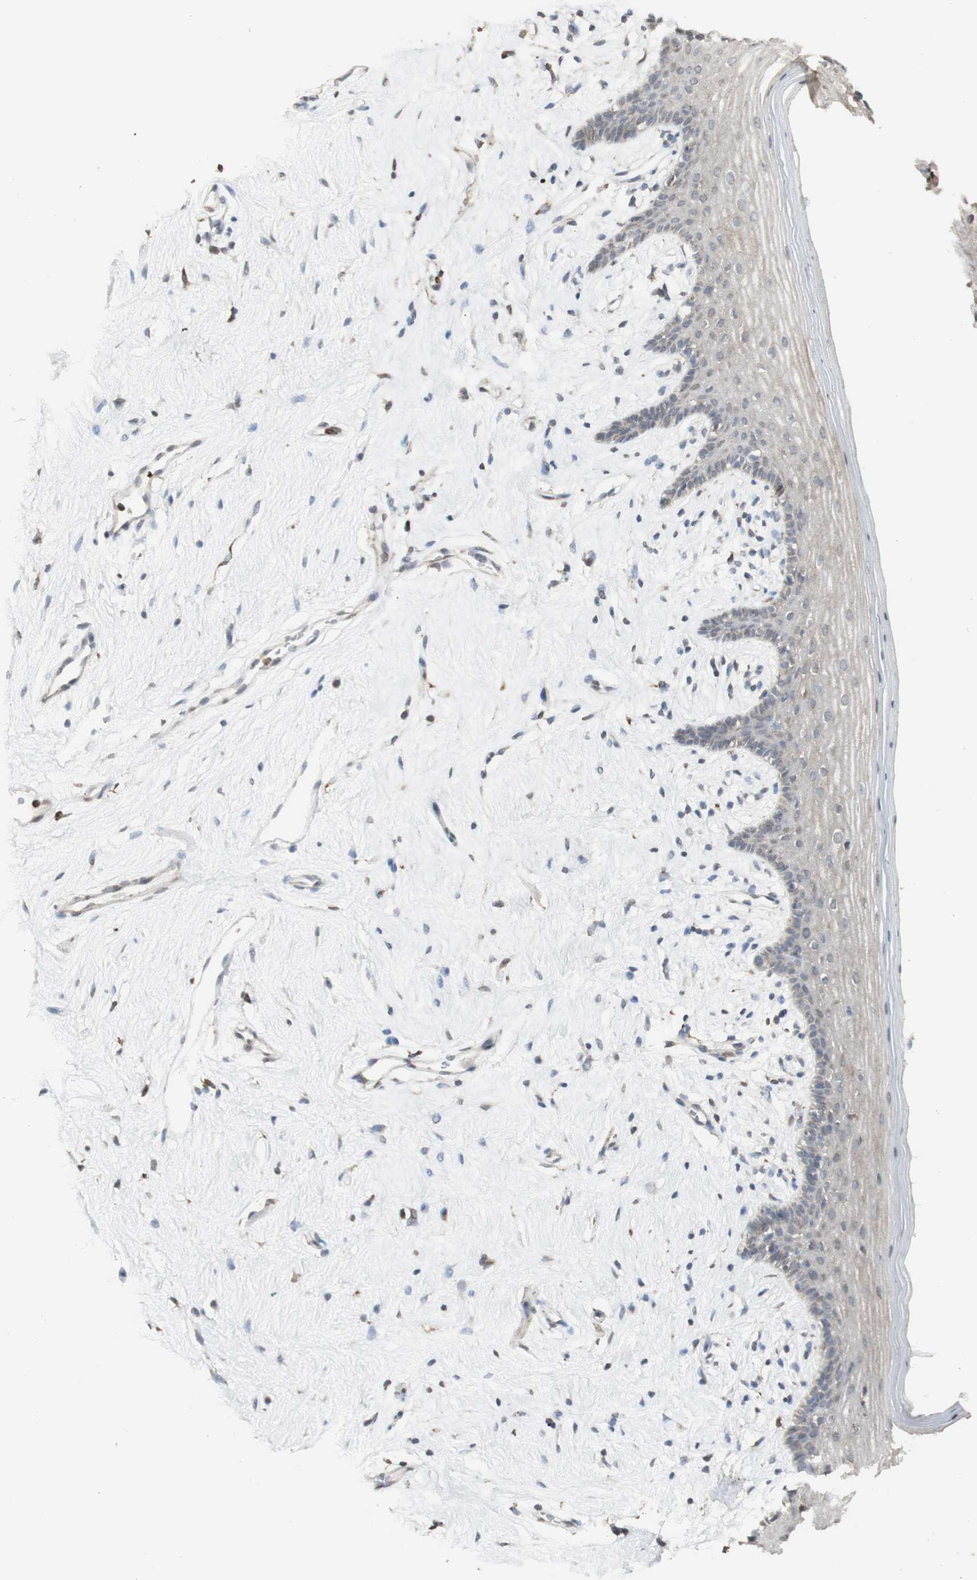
{"staining": {"intensity": "weak", "quantity": "<25%", "location": "cytoplasmic/membranous"}, "tissue": "vagina", "cell_type": "Squamous epithelial cells", "image_type": "normal", "snomed": [{"axis": "morphology", "description": "Normal tissue, NOS"}, {"axis": "topography", "description": "Vagina"}], "caption": "The histopathology image displays no staining of squamous epithelial cells in benign vagina.", "gene": "ATP6V1E1", "patient": {"sex": "female", "age": 44}}